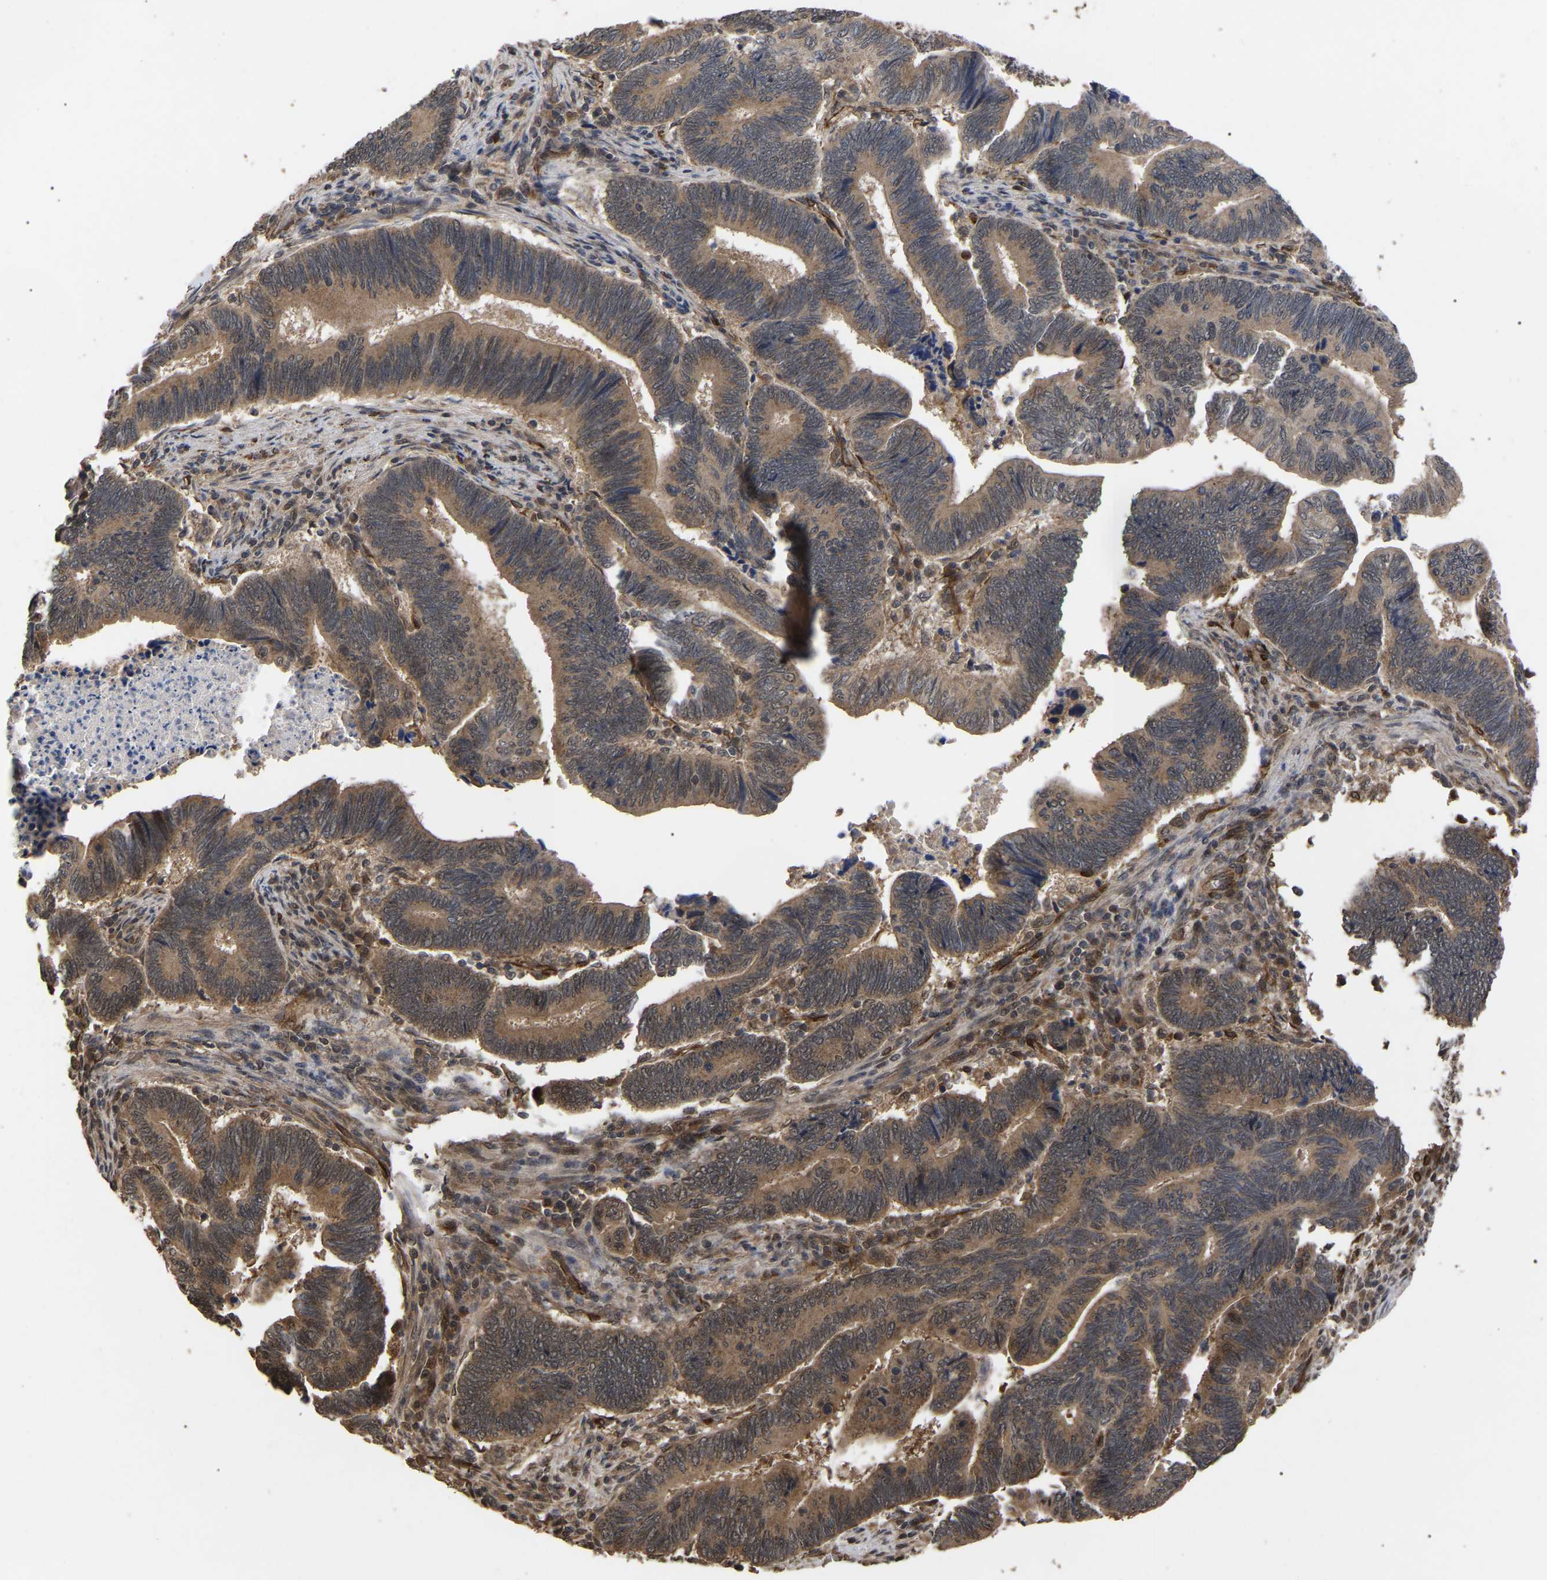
{"staining": {"intensity": "moderate", "quantity": ">75%", "location": "cytoplasmic/membranous"}, "tissue": "pancreatic cancer", "cell_type": "Tumor cells", "image_type": "cancer", "snomed": [{"axis": "morphology", "description": "Adenocarcinoma, NOS"}, {"axis": "topography", "description": "Pancreas"}], "caption": "This photomicrograph shows pancreatic cancer (adenocarcinoma) stained with immunohistochemistry (IHC) to label a protein in brown. The cytoplasmic/membranous of tumor cells show moderate positivity for the protein. Nuclei are counter-stained blue.", "gene": "FAM161B", "patient": {"sex": "female", "age": 70}}